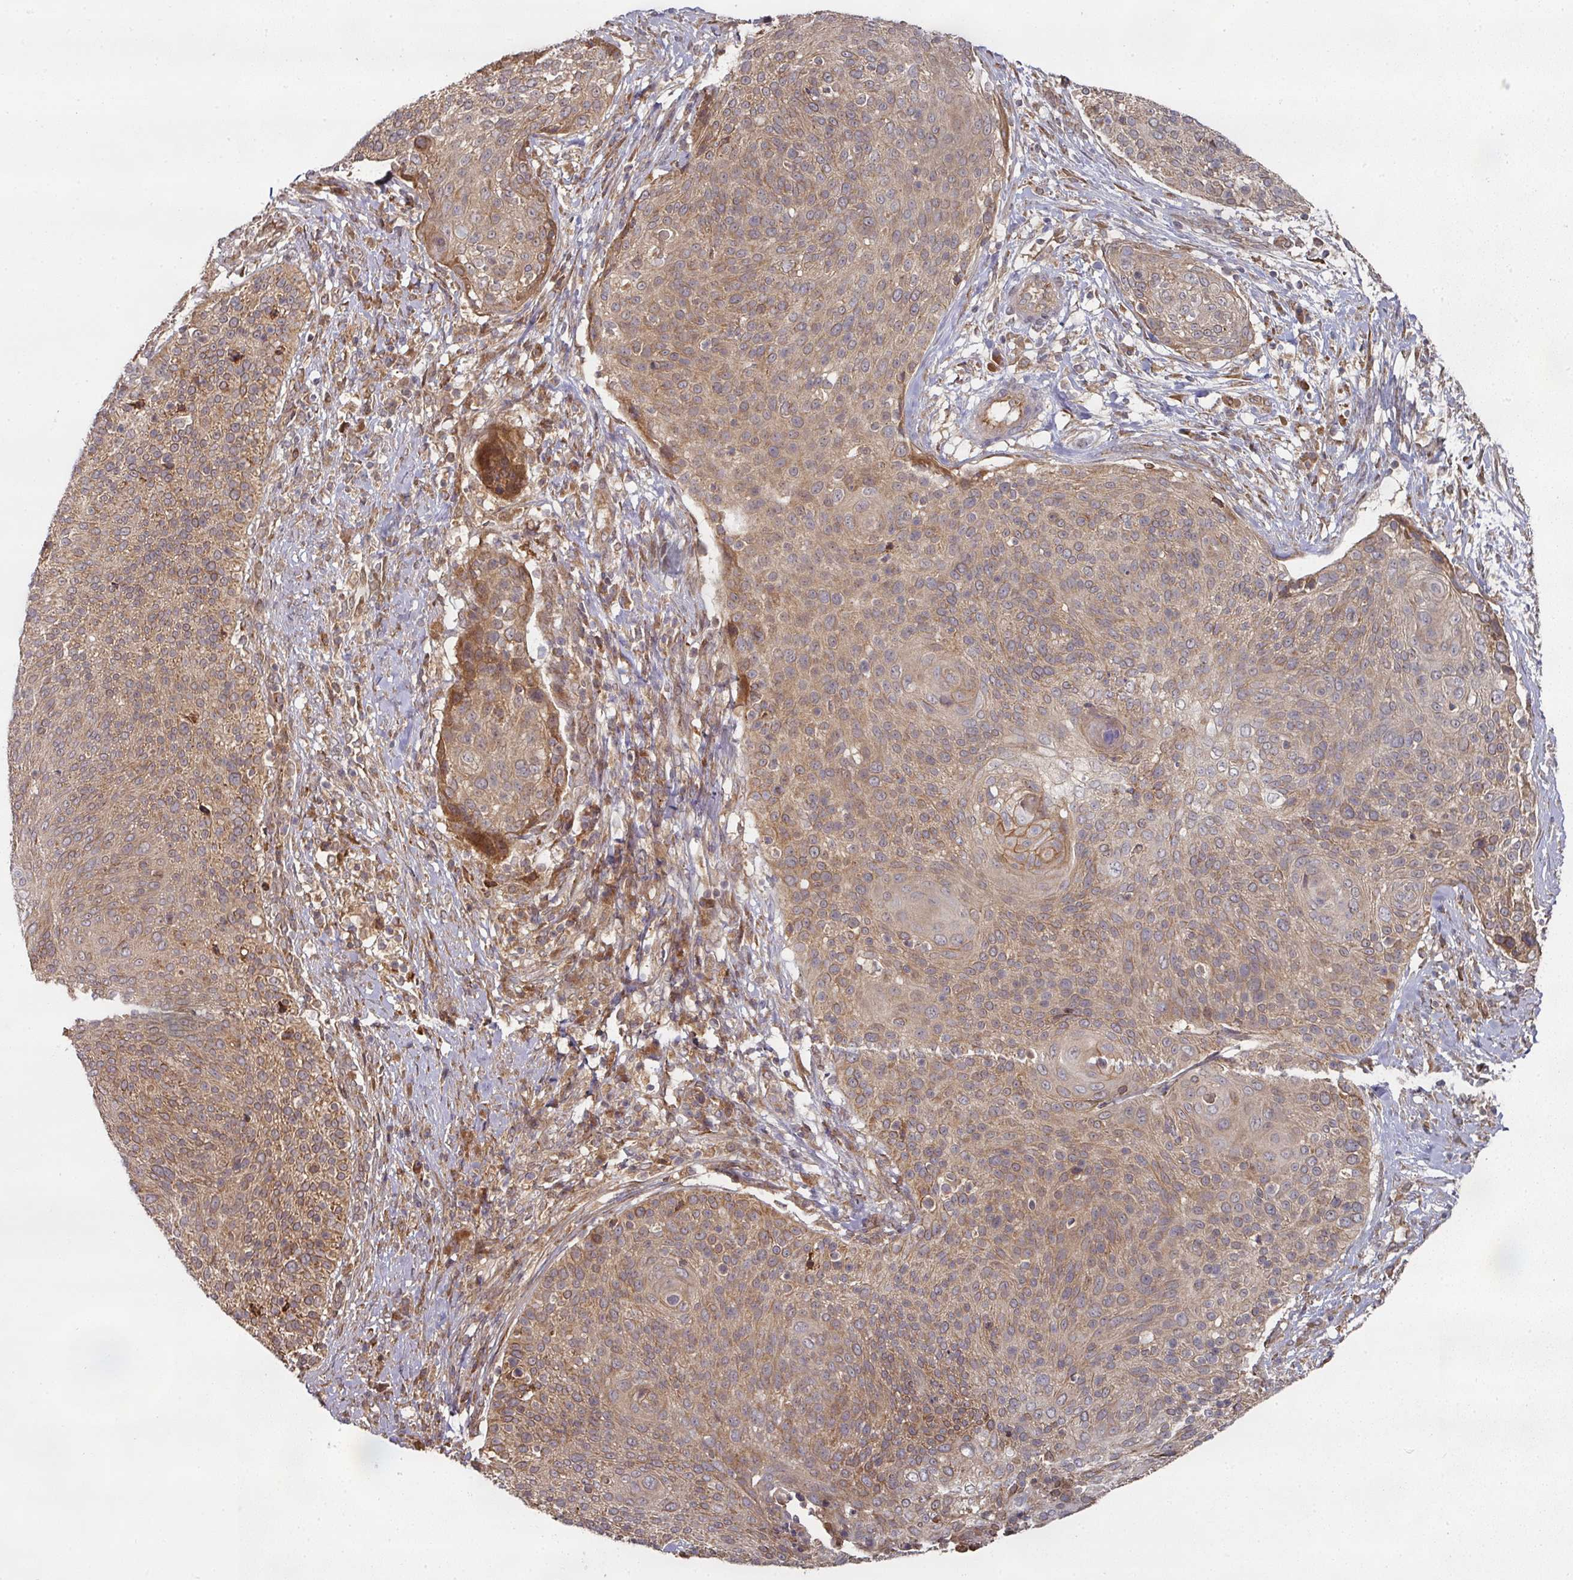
{"staining": {"intensity": "moderate", "quantity": ">75%", "location": "cytoplasmic/membranous"}, "tissue": "cervical cancer", "cell_type": "Tumor cells", "image_type": "cancer", "snomed": [{"axis": "morphology", "description": "Squamous cell carcinoma, NOS"}, {"axis": "topography", "description": "Cervix"}], "caption": "Cervical cancer (squamous cell carcinoma) tissue exhibits moderate cytoplasmic/membranous expression in about >75% of tumor cells, visualized by immunohistochemistry. Nuclei are stained in blue.", "gene": "CEP95", "patient": {"sex": "female", "age": 31}}